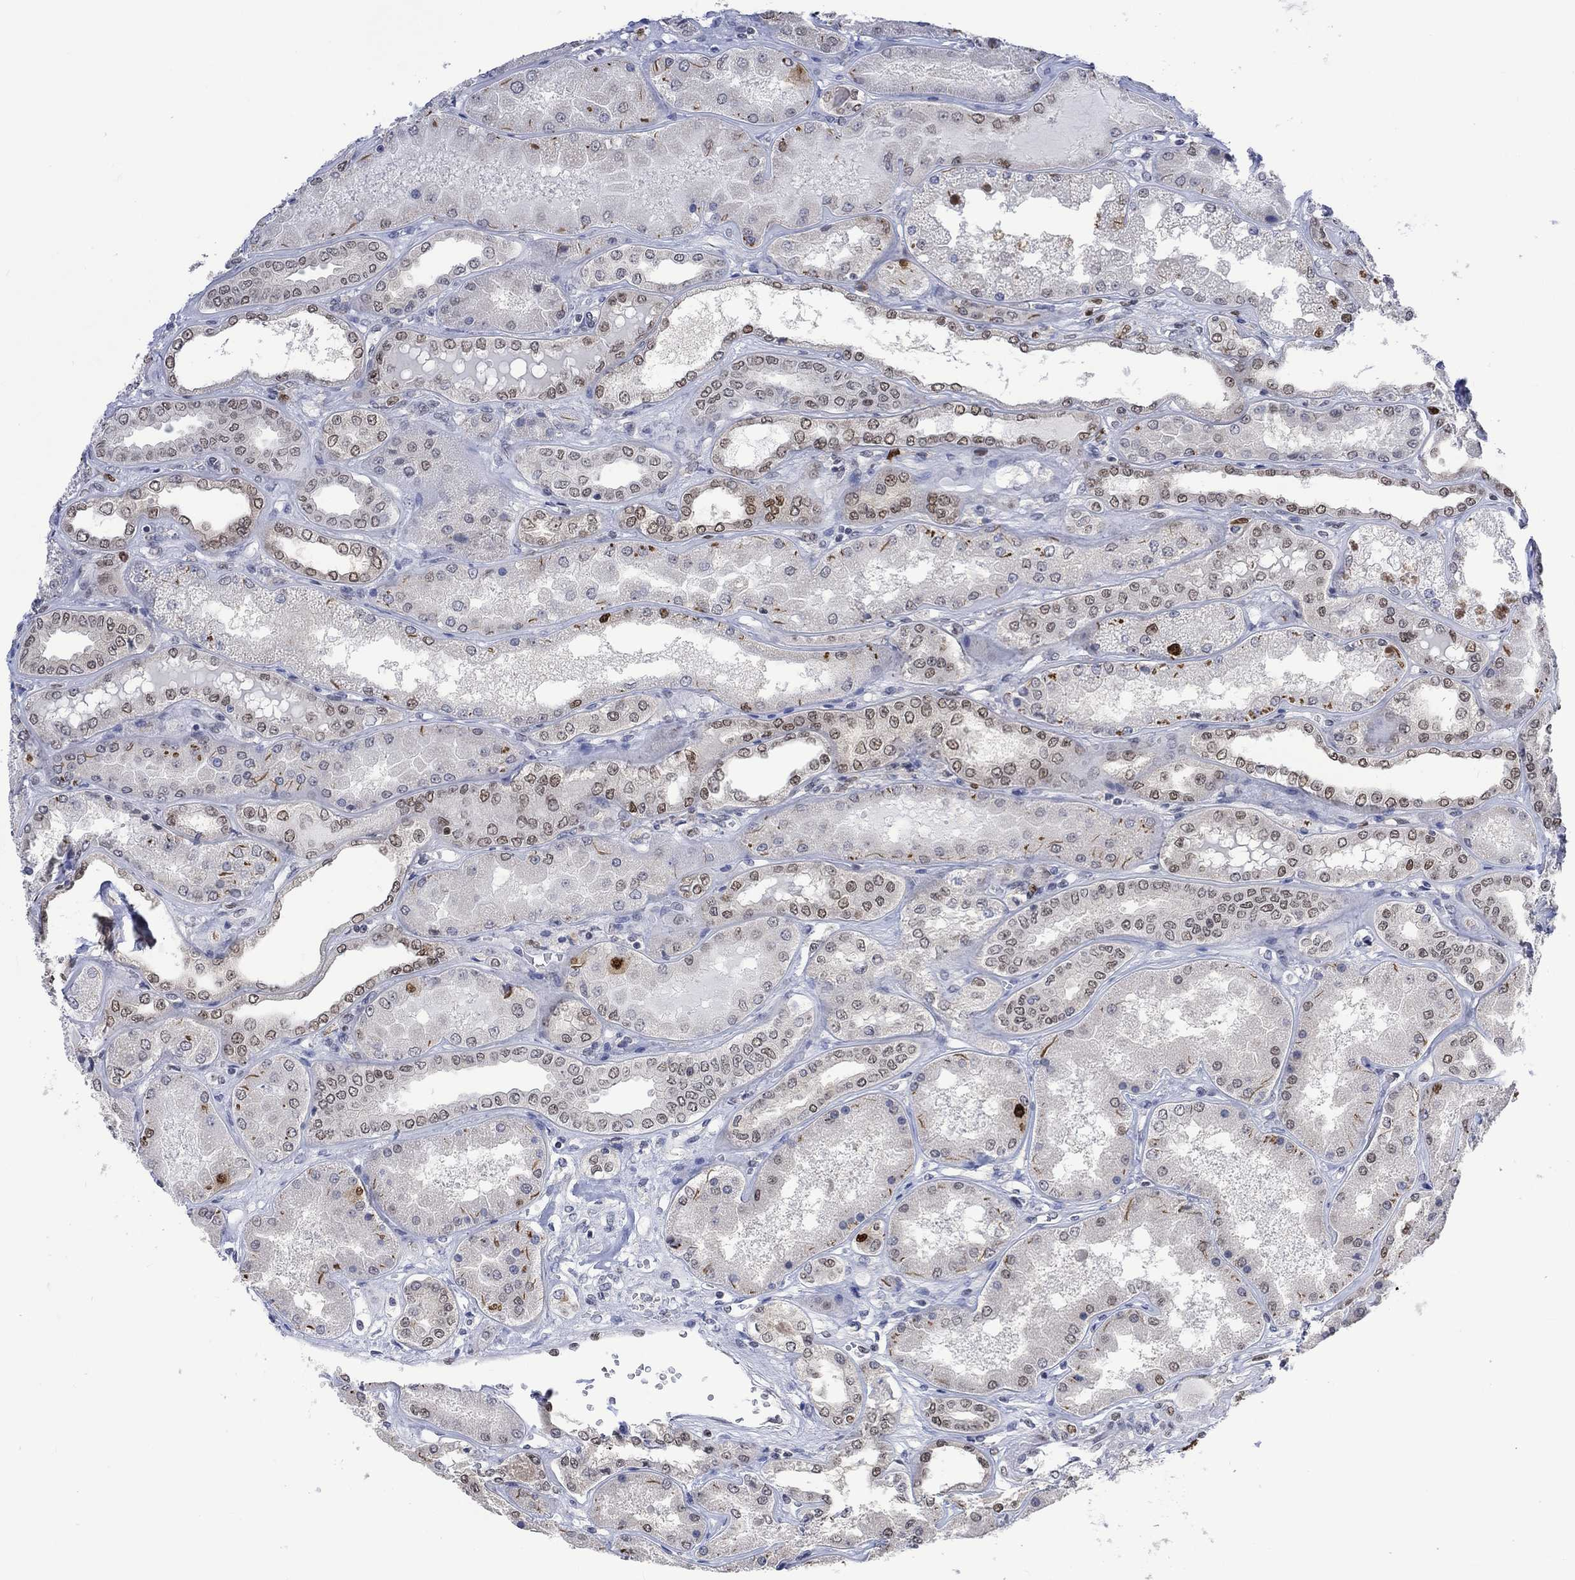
{"staining": {"intensity": "moderate", "quantity": "<25%", "location": "nuclear"}, "tissue": "kidney", "cell_type": "Cells in glomeruli", "image_type": "normal", "snomed": [{"axis": "morphology", "description": "Normal tissue, NOS"}, {"axis": "topography", "description": "Kidney"}], "caption": "The immunohistochemical stain highlights moderate nuclear positivity in cells in glomeruli of benign kidney.", "gene": "RAD54L2", "patient": {"sex": "female", "age": 56}}